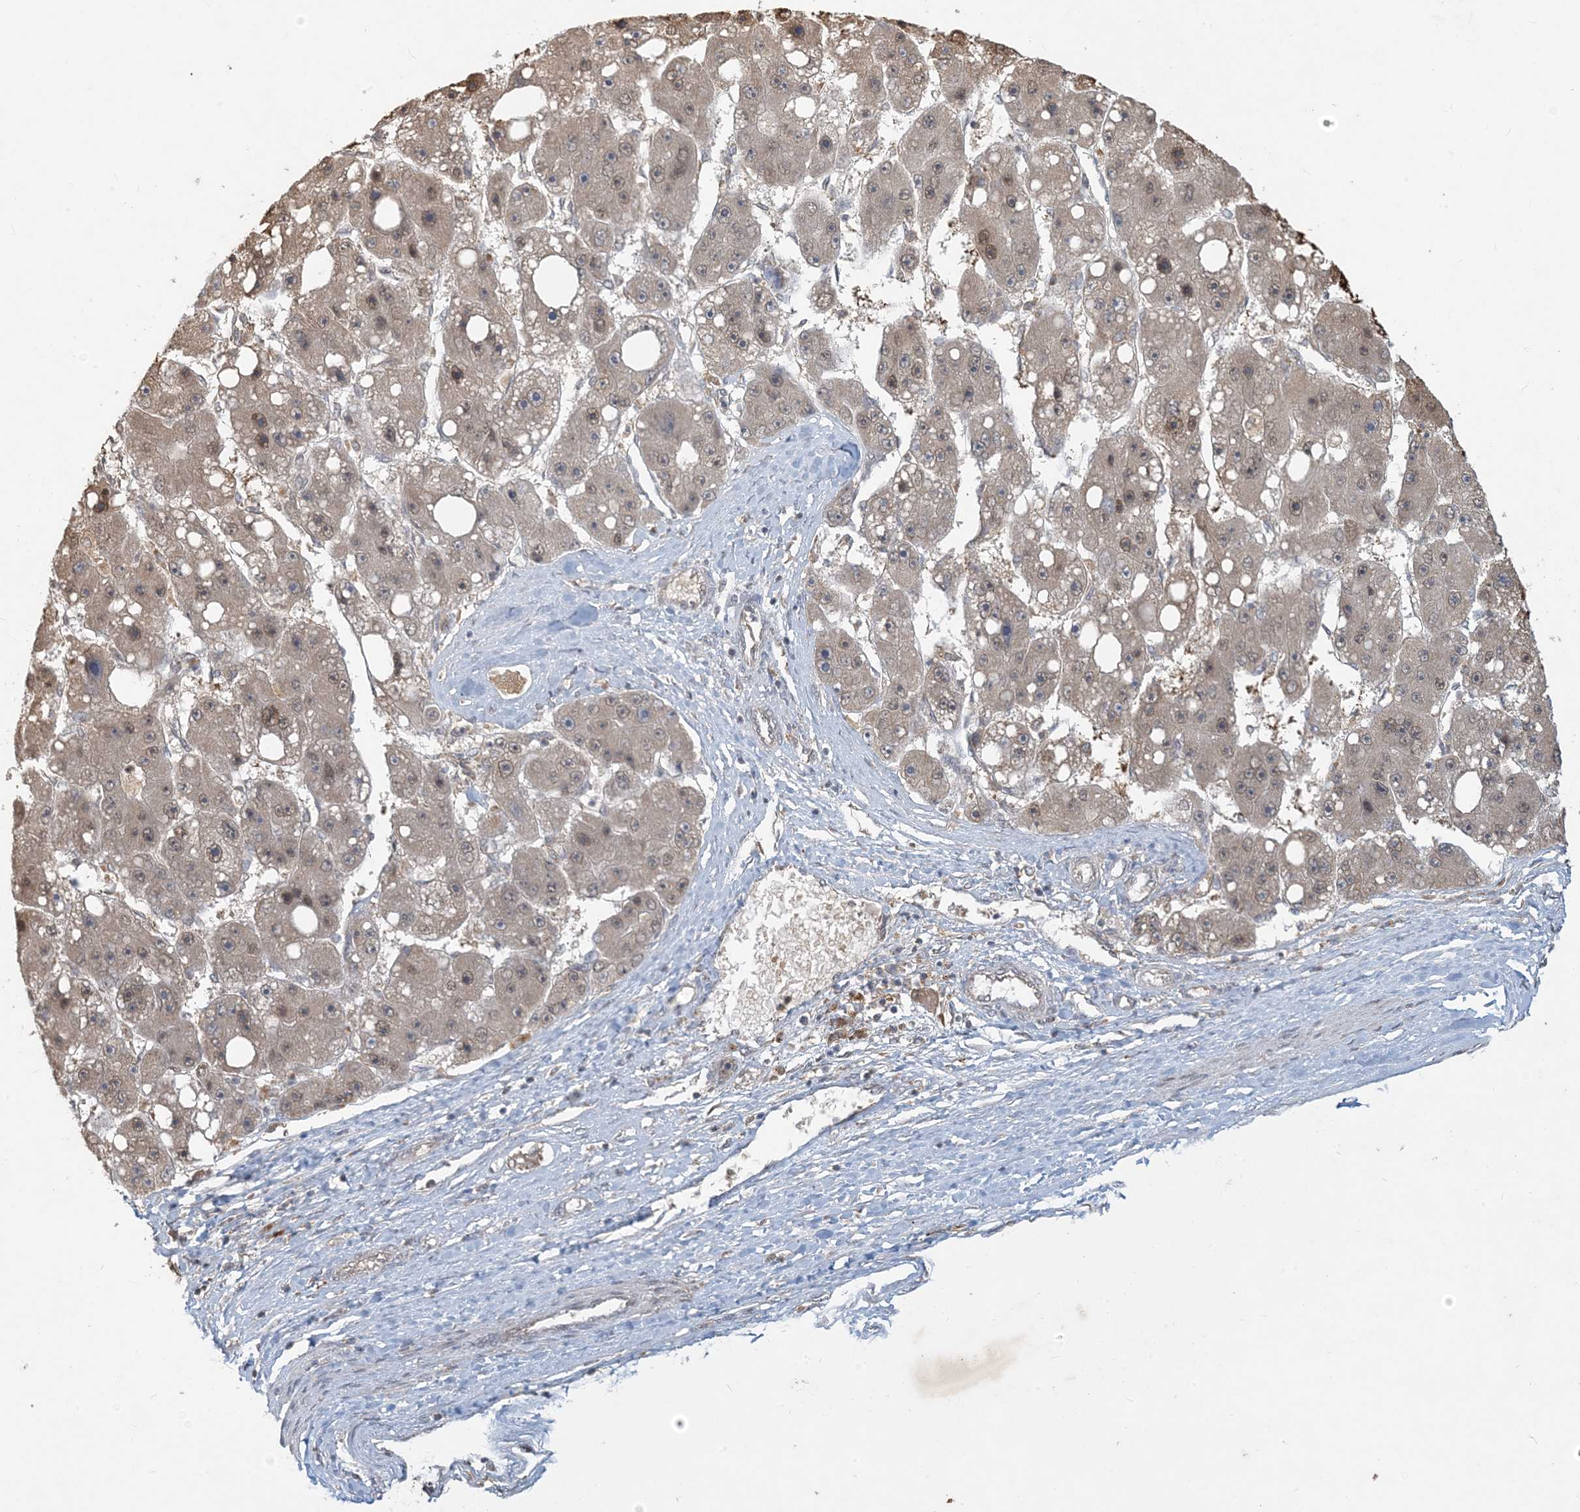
{"staining": {"intensity": "weak", "quantity": ">75%", "location": "cytoplasmic/membranous"}, "tissue": "liver cancer", "cell_type": "Tumor cells", "image_type": "cancer", "snomed": [{"axis": "morphology", "description": "Carcinoma, Hepatocellular, NOS"}, {"axis": "topography", "description": "Liver"}], "caption": "Immunohistochemistry (IHC) photomicrograph of human liver hepatocellular carcinoma stained for a protein (brown), which shows low levels of weak cytoplasmic/membranous positivity in approximately >75% of tumor cells.", "gene": "MCOLN1", "patient": {"sex": "female", "age": 61}}